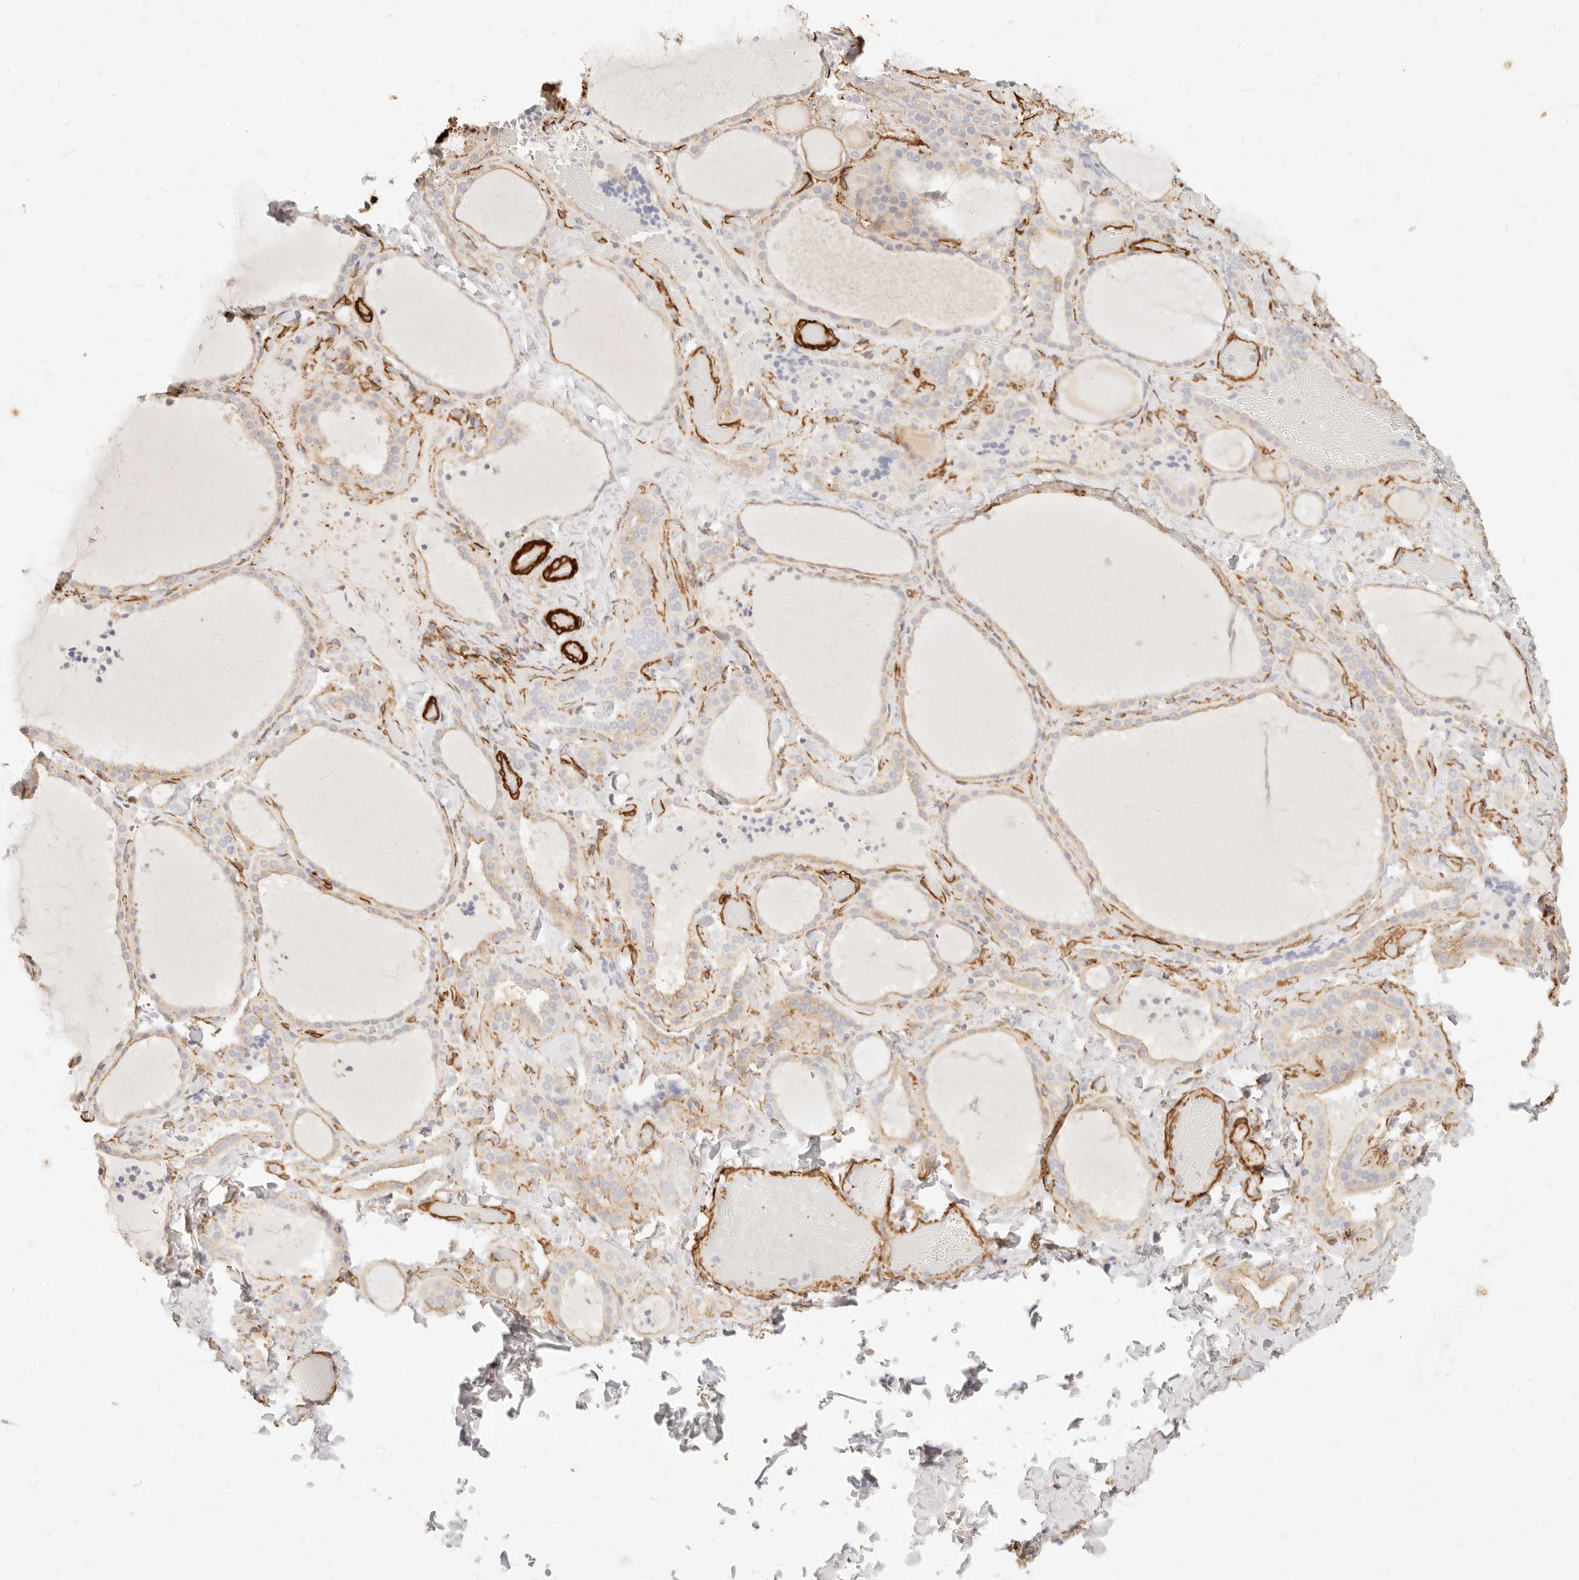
{"staining": {"intensity": "weak", "quantity": "25%-75%", "location": "cytoplasmic/membranous"}, "tissue": "thyroid gland", "cell_type": "Glandular cells", "image_type": "normal", "snomed": [{"axis": "morphology", "description": "Normal tissue, NOS"}, {"axis": "topography", "description": "Thyroid gland"}], "caption": "A brown stain highlights weak cytoplasmic/membranous staining of a protein in glandular cells of unremarkable thyroid gland.", "gene": "TMTC2", "patient": {"sex": "female", "age": 22}}